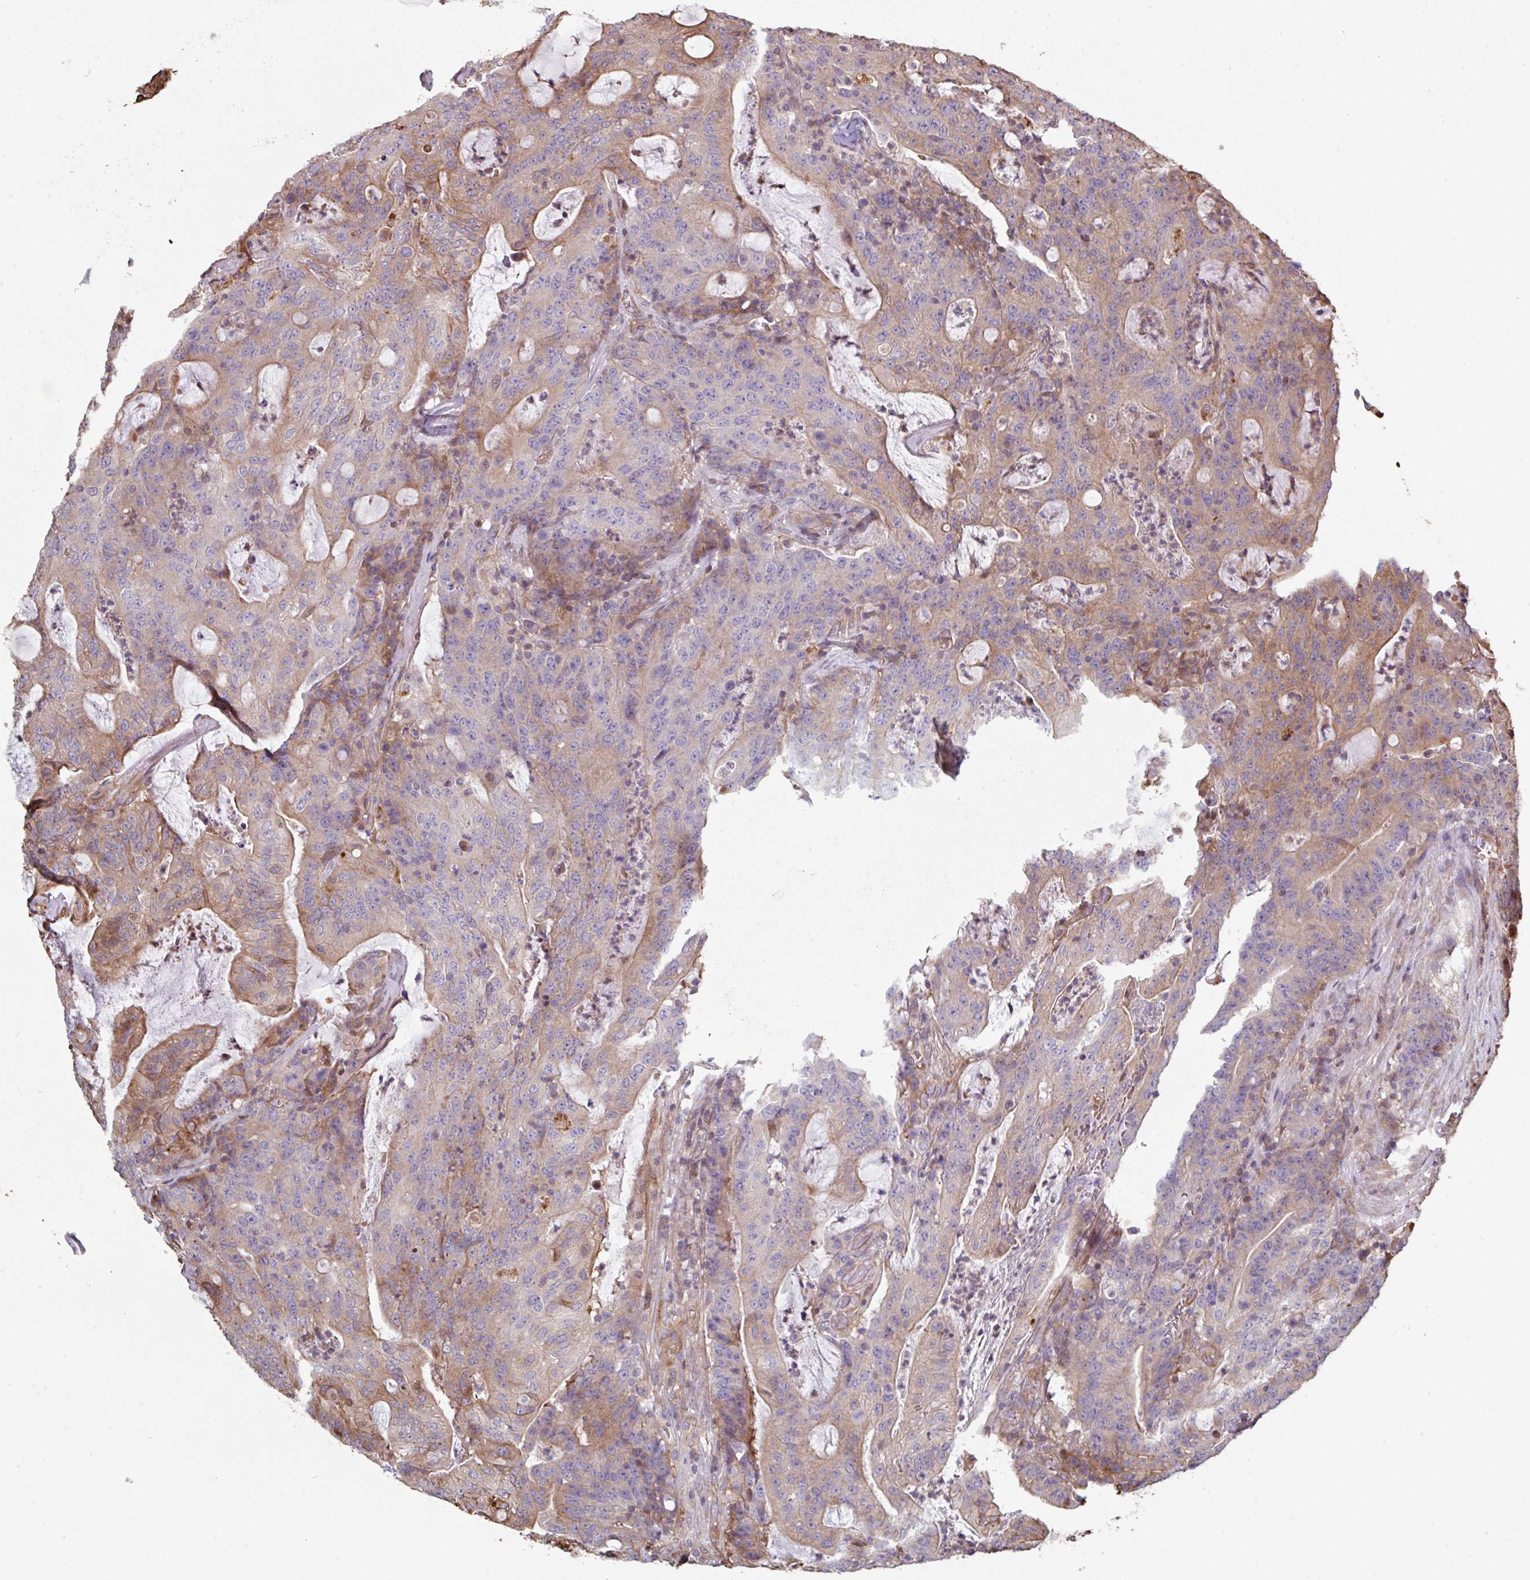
{"staining": {"intensity": "weak", "quantity": "25%-75%", "location": "cytoplasmic/membranous"}, "tissue": "colorectal cancer", "cell_type": "Tumor cells", "image_type": "cancer", "snomed": [{"axis": "morphology", "description": "Adenocarcinoma, NOS"}, {"axis": "topography", "description": "Colon"}], "caption": "DAB (3,3'-diaminobenzidine) immunohistochemical staining of adenocarcinoma (colorectal) shows weak cytoplasmic/membranous protein staining in approximately 25%-75% of tumor cells. Using DAB (brown) and hematoxylin (blue) stains, captured at high magnification using brightfield microscopy.", "gene": "ANO9", "patient": {"sex": "male", "age": 83}}